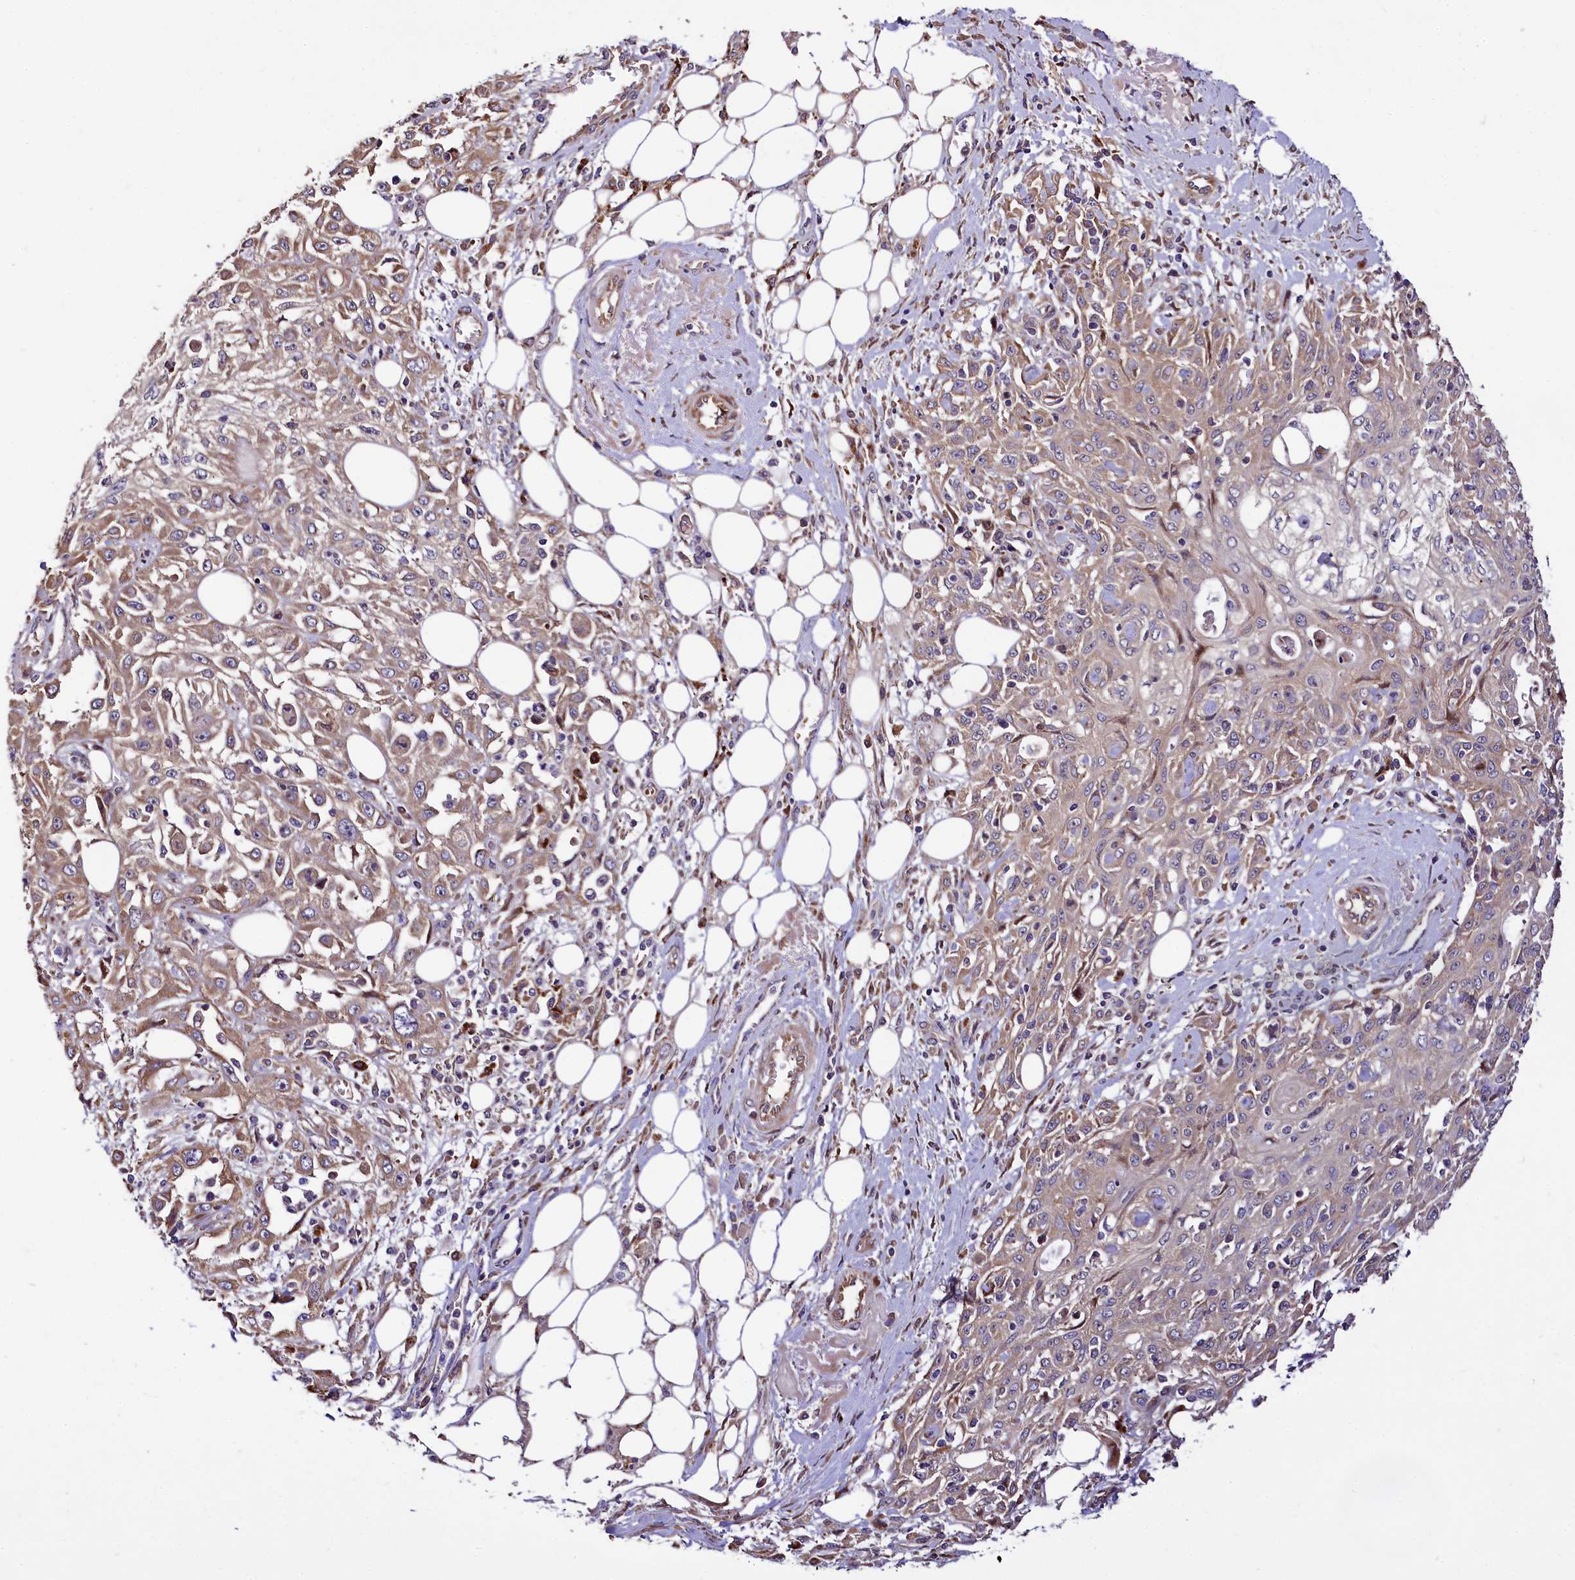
{"staining": {"intensity": "moderate", "quantity": ">75%", "location": "cytoplasmic/membranous"}, "tissue": "skin cancer", "cell_type": "Tumor cells", "image_type": "cancer", "snomed": [{"axis": "morphology", "description": "Squamous cell carcinoma, NOS"}, {"axis": "morphology", "description": "Squamous cell carcinoma, metastatic, NOS"}, {"axis": "topography", "description": "Skin"}, {"axis": "topography", "description": "Lymph node"}], "caption": "Skin metastatic squamous cell carcinoma stained for a protein (brown) reveals moderate cytoplasmic/membranous positive staining in about >75% of tumor cells.", "gene": "PDZRN3", "patient": {"sex": "male", "age": 75}}